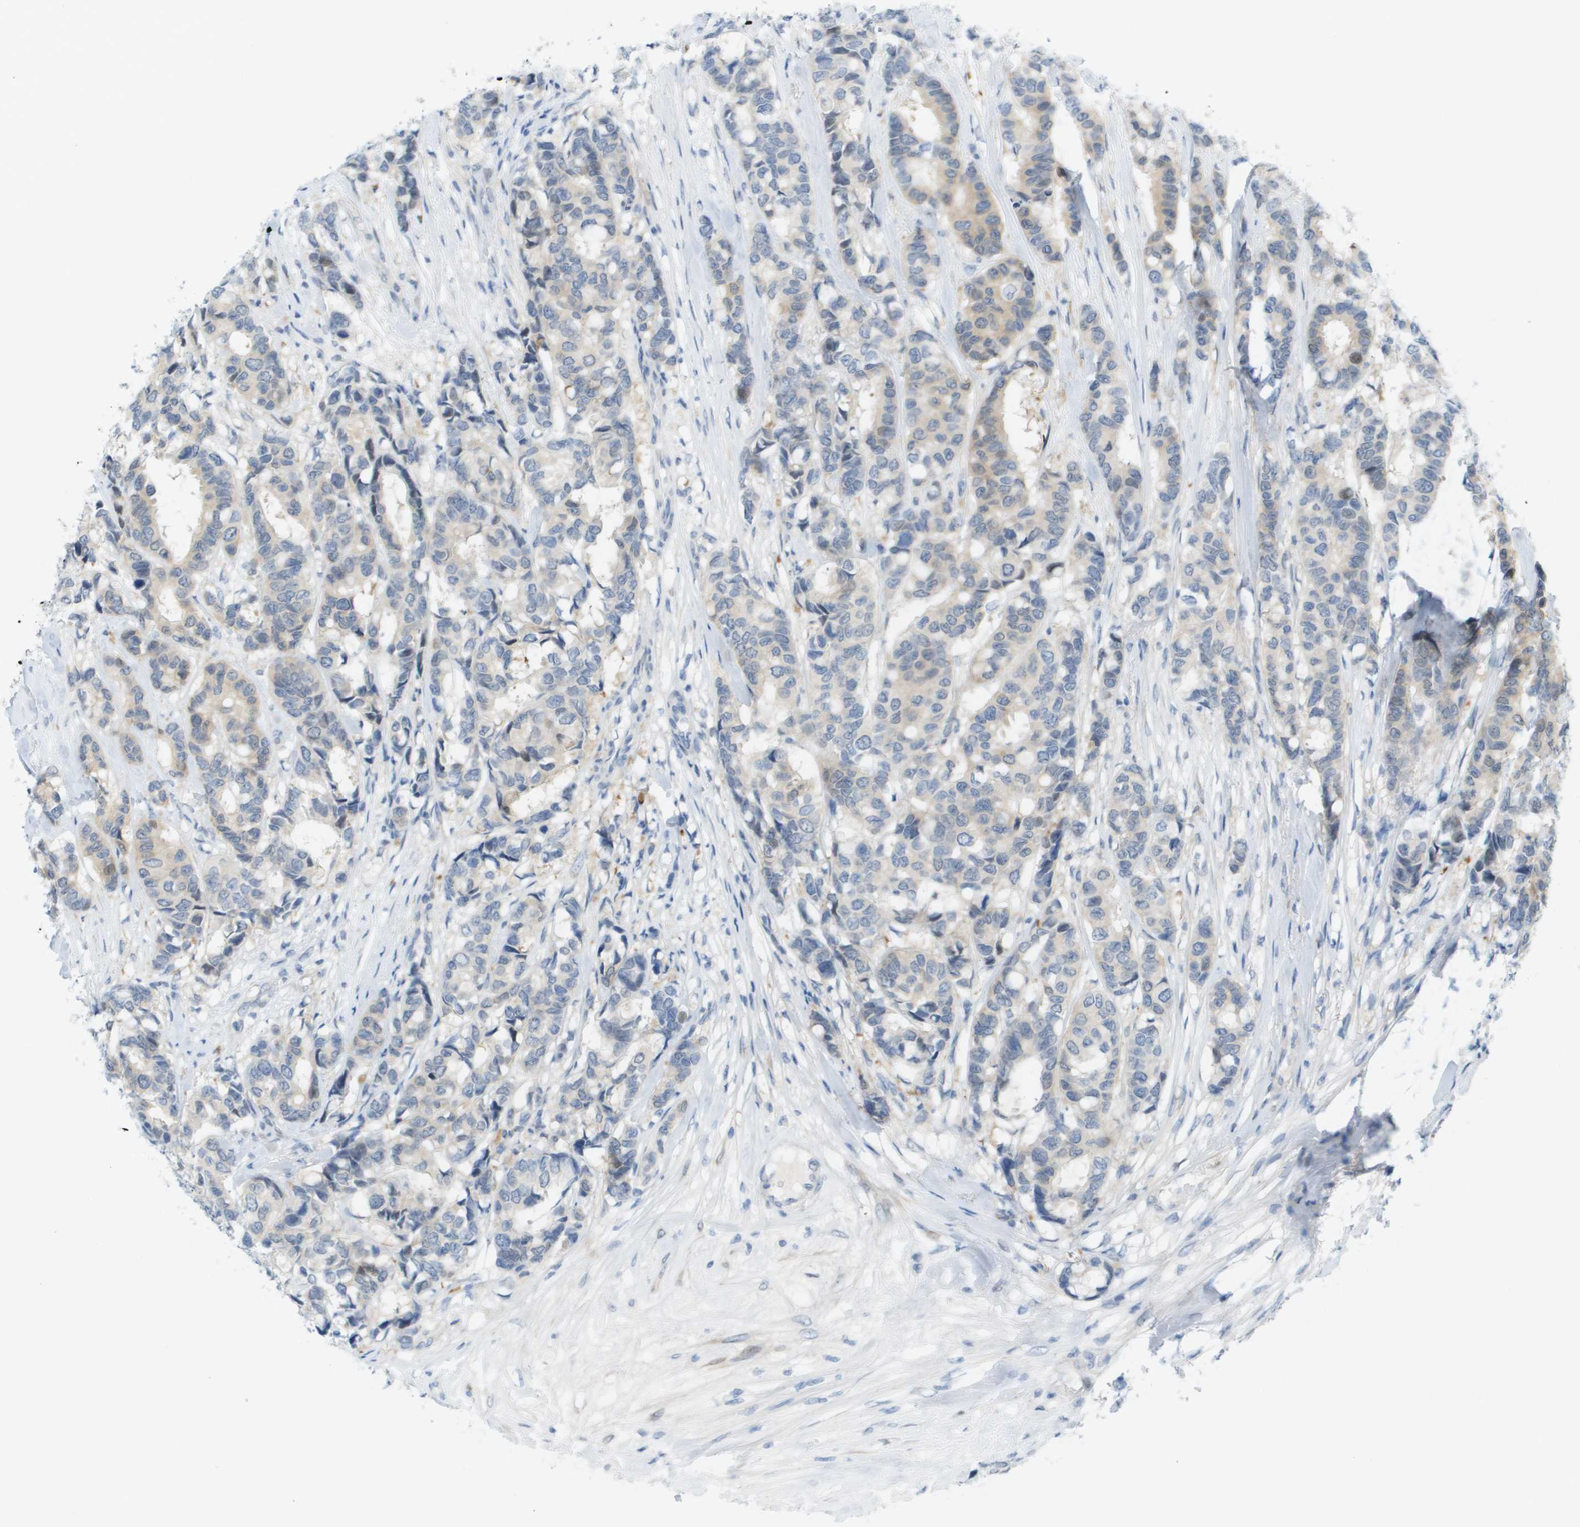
{"staining": {"intensity": "weak", "quantity": "<25%", "location": "cytoplasmic/membranous"}, "tissue": "breast cancer", "cell_type": "Tumor cells", "image_type": "cancer", "snomed": [{"axis": "morphology", "description": "Duct carcinoma"}, {"axis": "topography", "description": "Breast"}], "caption": "Breast cancer (invasive ductal carcinoma) stained for a protein using immunohistochemistry exhibits no staining tumor cells.", "gene": "CUL9", "patient": {"sex": "female", "age": 87}}